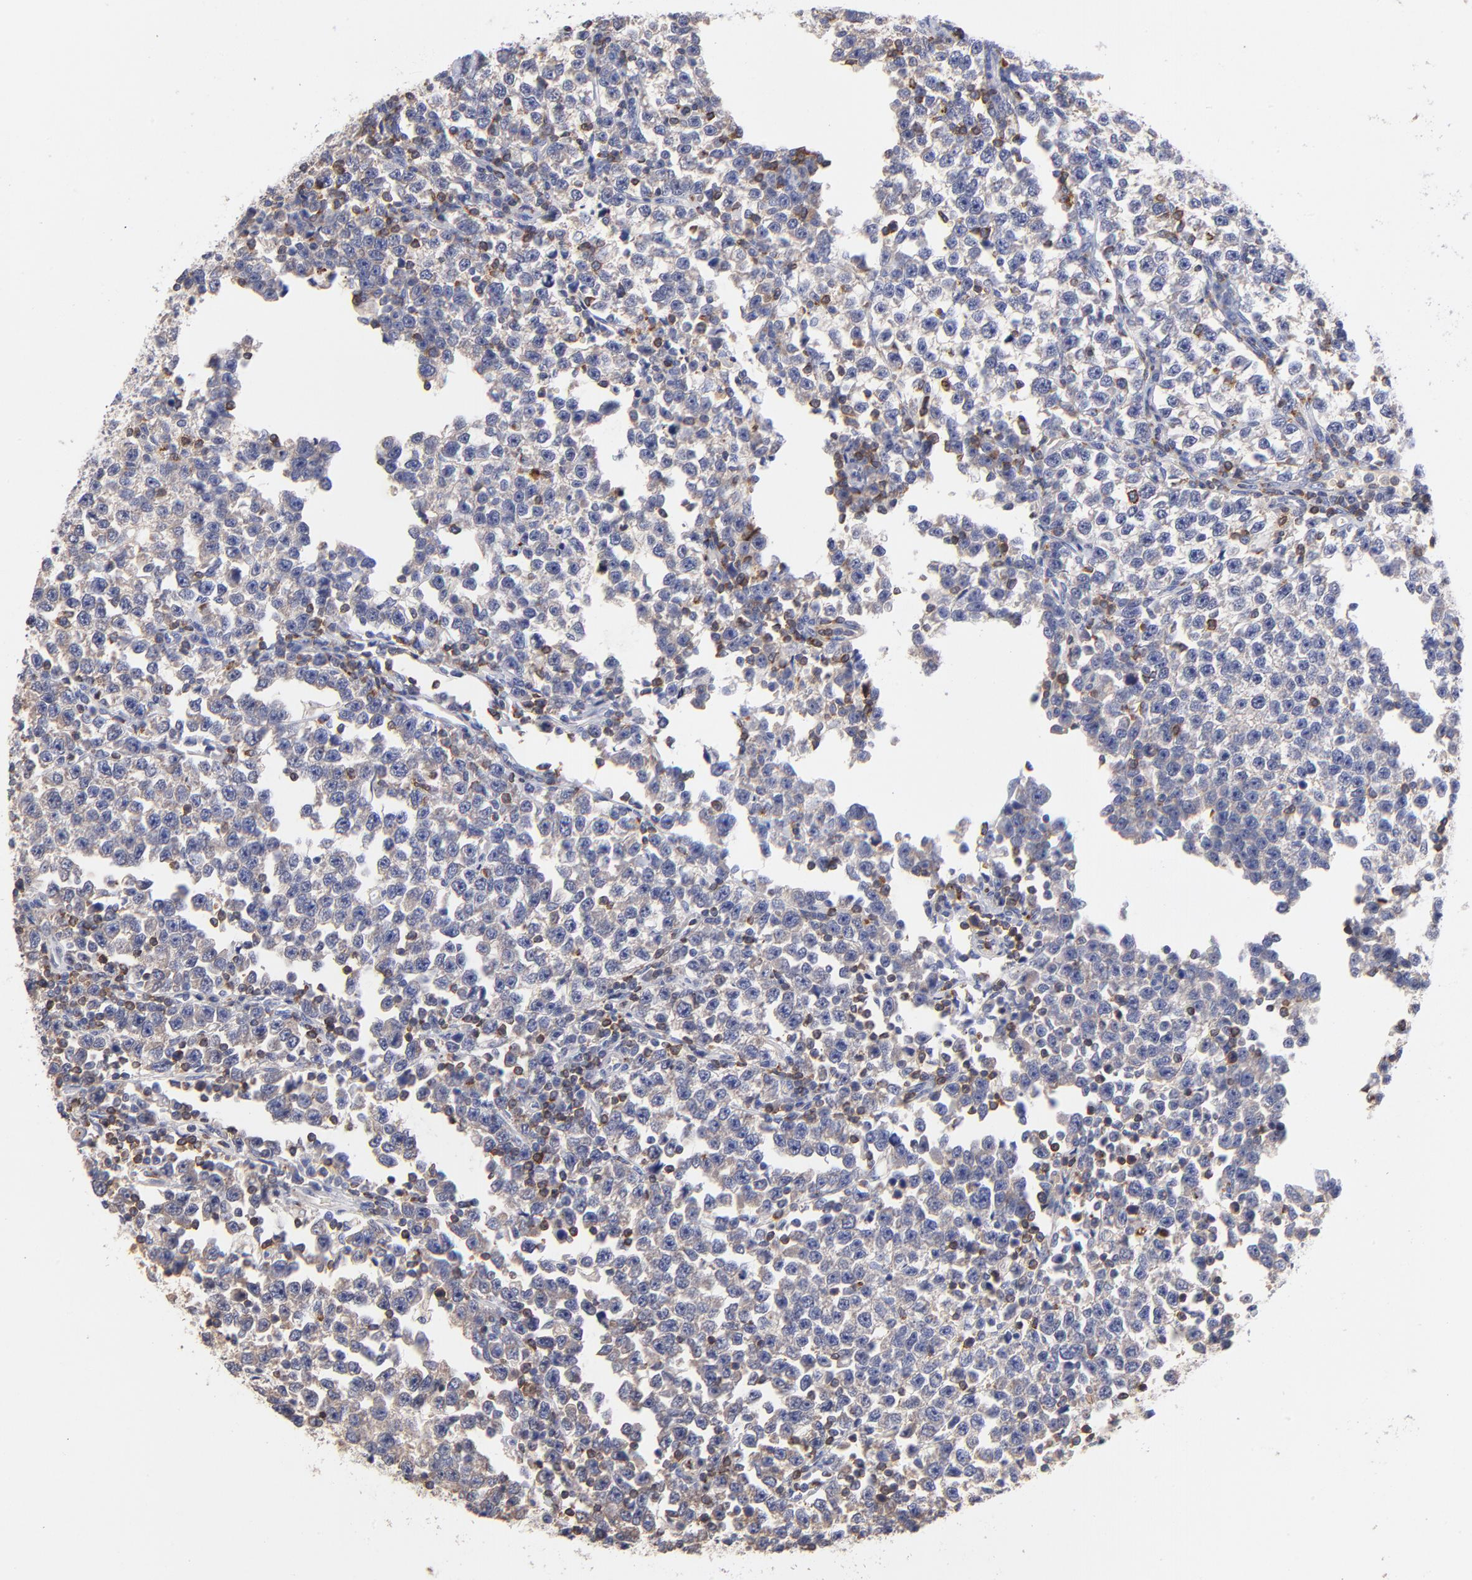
{"staining": {"intensity": "negative", "quantity": "none", "location": "none"}, "tissue": "testis cancer", "cell_type": "Tumor cells", "image_type": "cancer", "snomed": [{"axis": "morphology", "description": "Seminoma, NOS"}, {"axis": "topography", "description": "Testis"}], "caption": "Histopathology image shows no protein staining in tumor cells of testis cancer (seminoma) tissue. Nuclei are stained in blue.", "gene": "KREMEN2", "patient": {"sex": "male", "age": 43}}